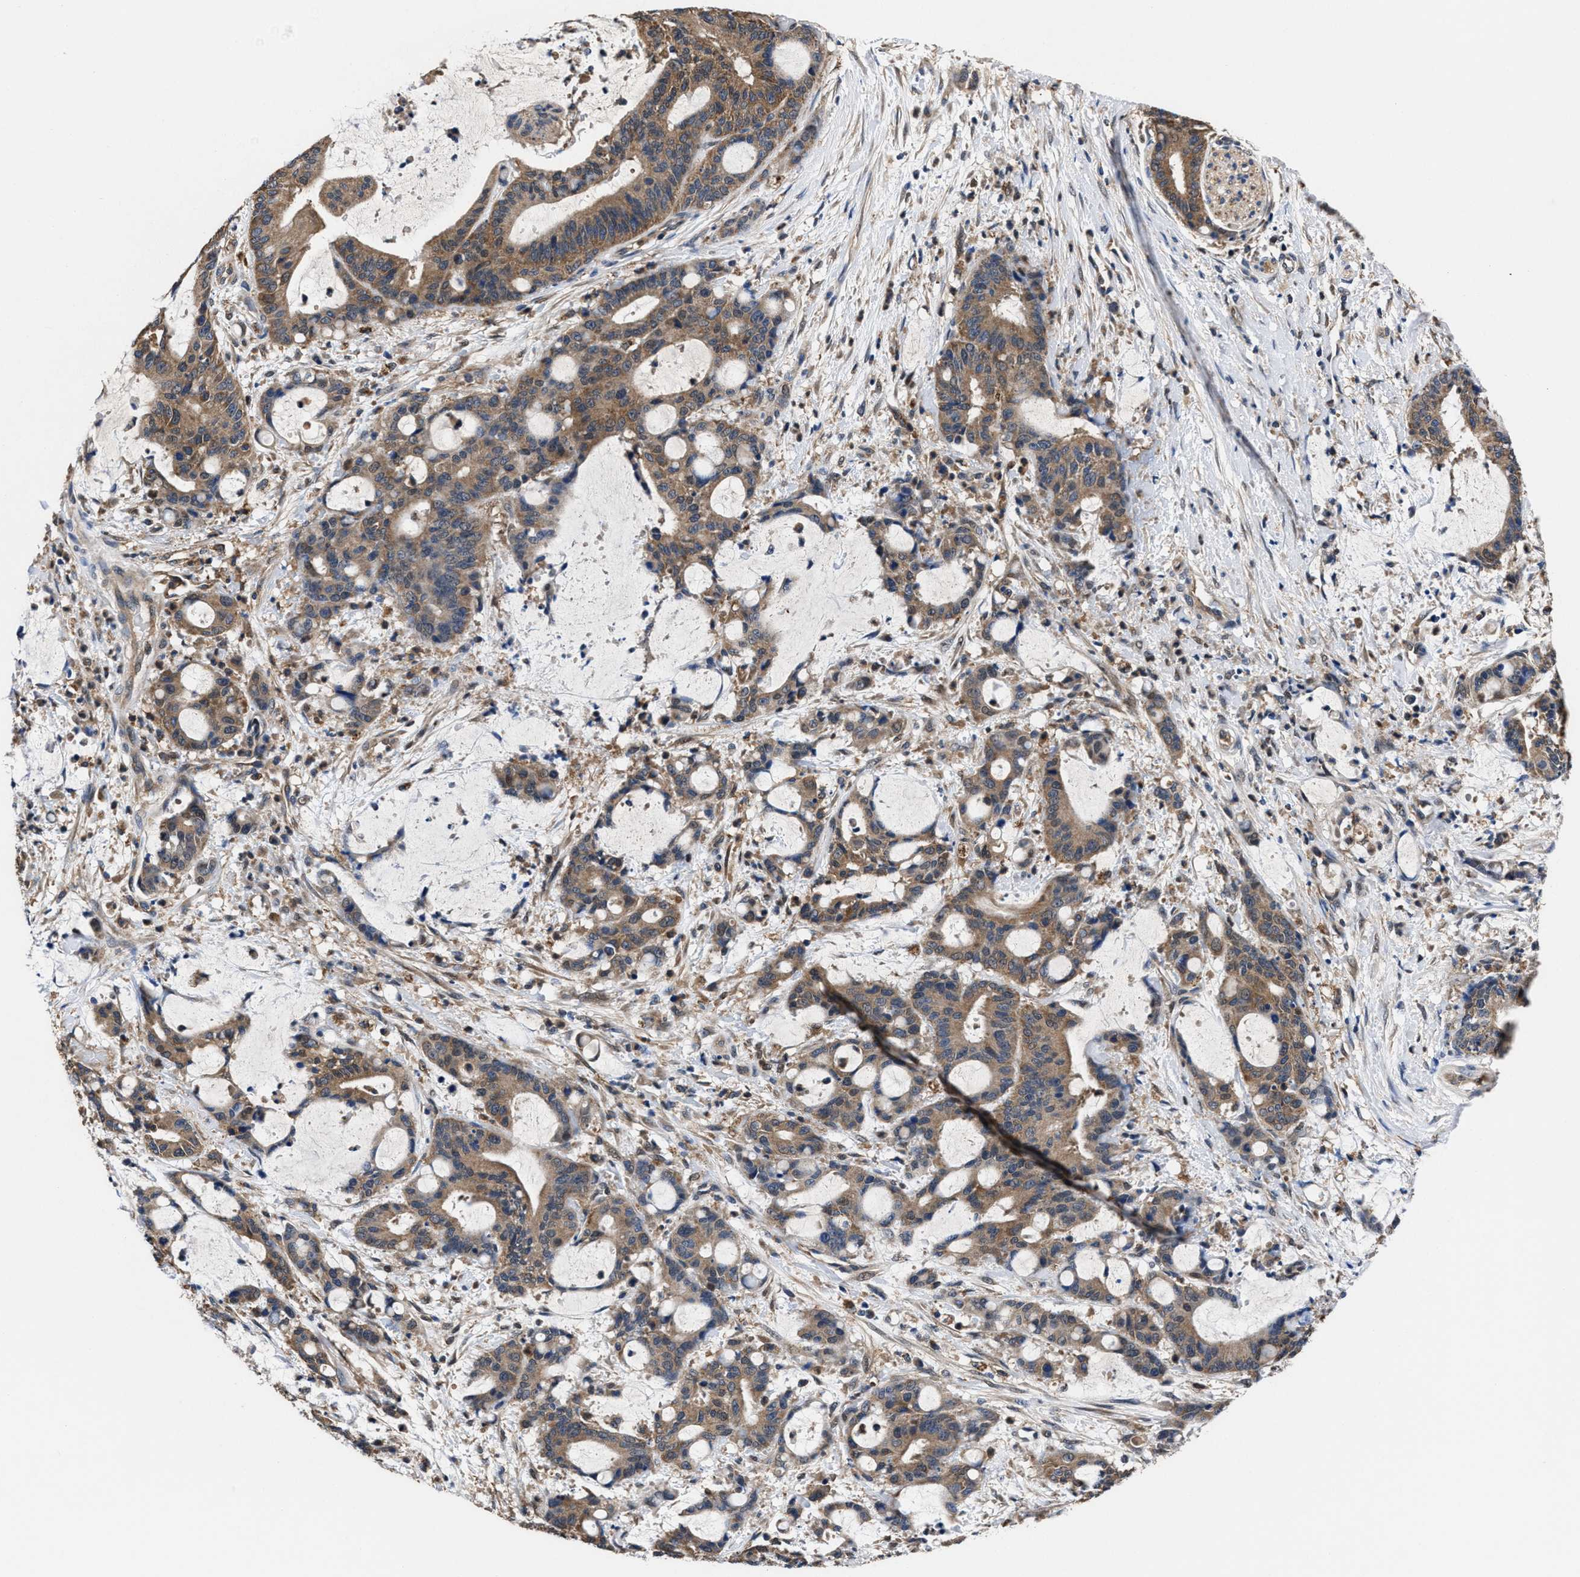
{"staining": {"intensity": "moderate", "quantity": ">75%", "location": "cytoplasmic/membranous"}, "tissue": "liver cancer", "cell_type": "Tumor cells", "image_type": "cancer", "snomed": [{"axis": "morphology", "description": "Normal tissue, NOS"}, {"axis": "morphology", "description": "Cholangiocarcinoma"}, {"axis": "topography", "description": "Liver"}, {"axis": "topography", "description": "Peripheral nerve tissue"}], "caption": "A brown stain labels moderate cytoplasmic/membranous staining of a protein in cholangiocarcinoma (liver) tumor cells.", "gene": "ACLY", "patient": {"sex": "female", "age": 73}}